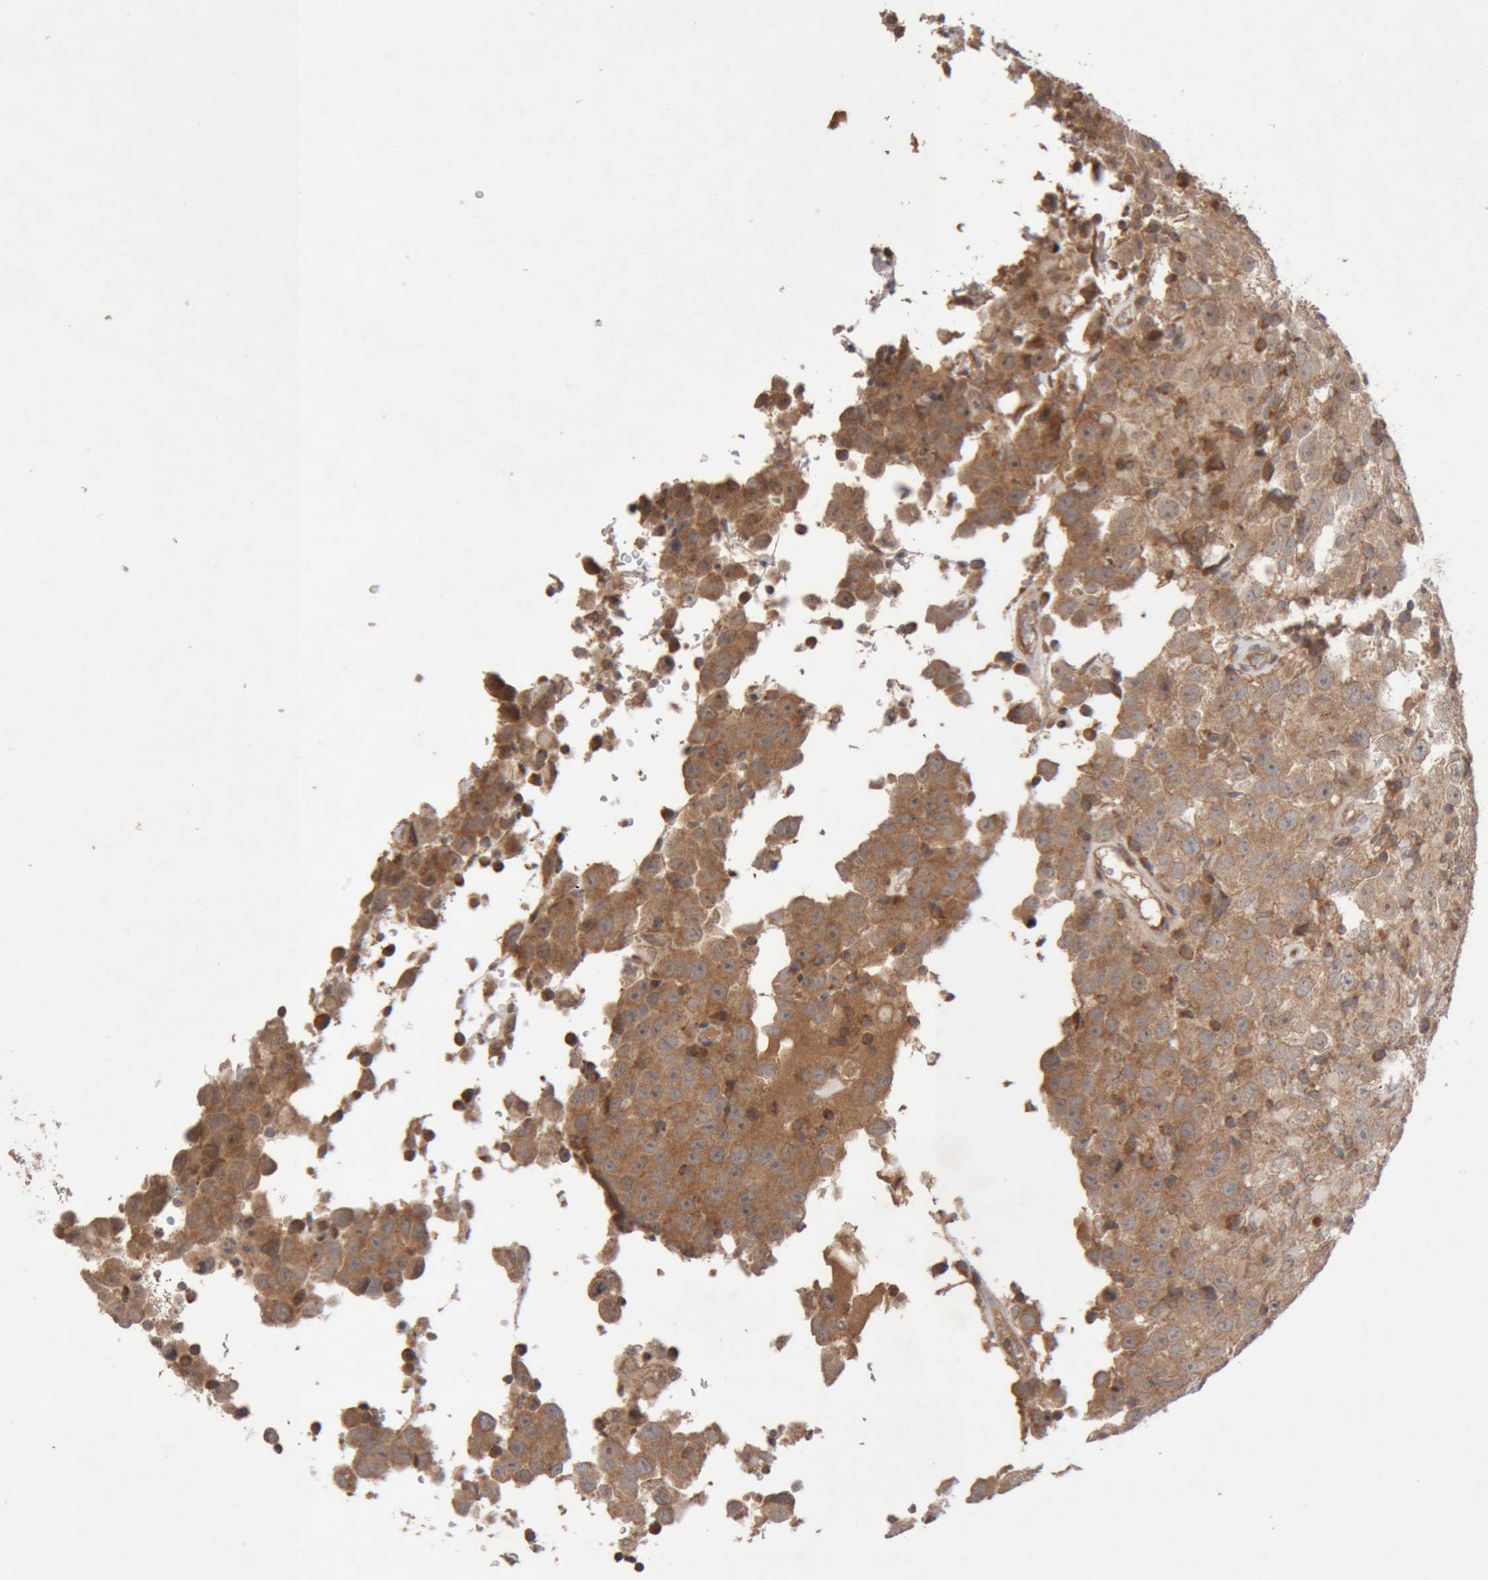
{"staining": {"intensity": "moderate", "quantity": ">75%", "location": "cytoplasmic/membranous"}, "tissue": "testis cancer", "cell_type": "Tumor cells", "image_type": "cancer", "snomed": [{"axis": "morphology", "description": "Seminoma, NOS"}, {"axis": "topography", "description": "Testis"}], "caption": "IHC of testis cancer (seminoma) shows medium levels of moderate cytoplasmic/membranous positivity in about >75% of tumor cells. (DAB (3,3'-diaminobenzidine) IHC, brown staining for protein, blue staining for nuclei).", "gene": "KIF21B", "patient": {"sex": "male", "age": 41}}